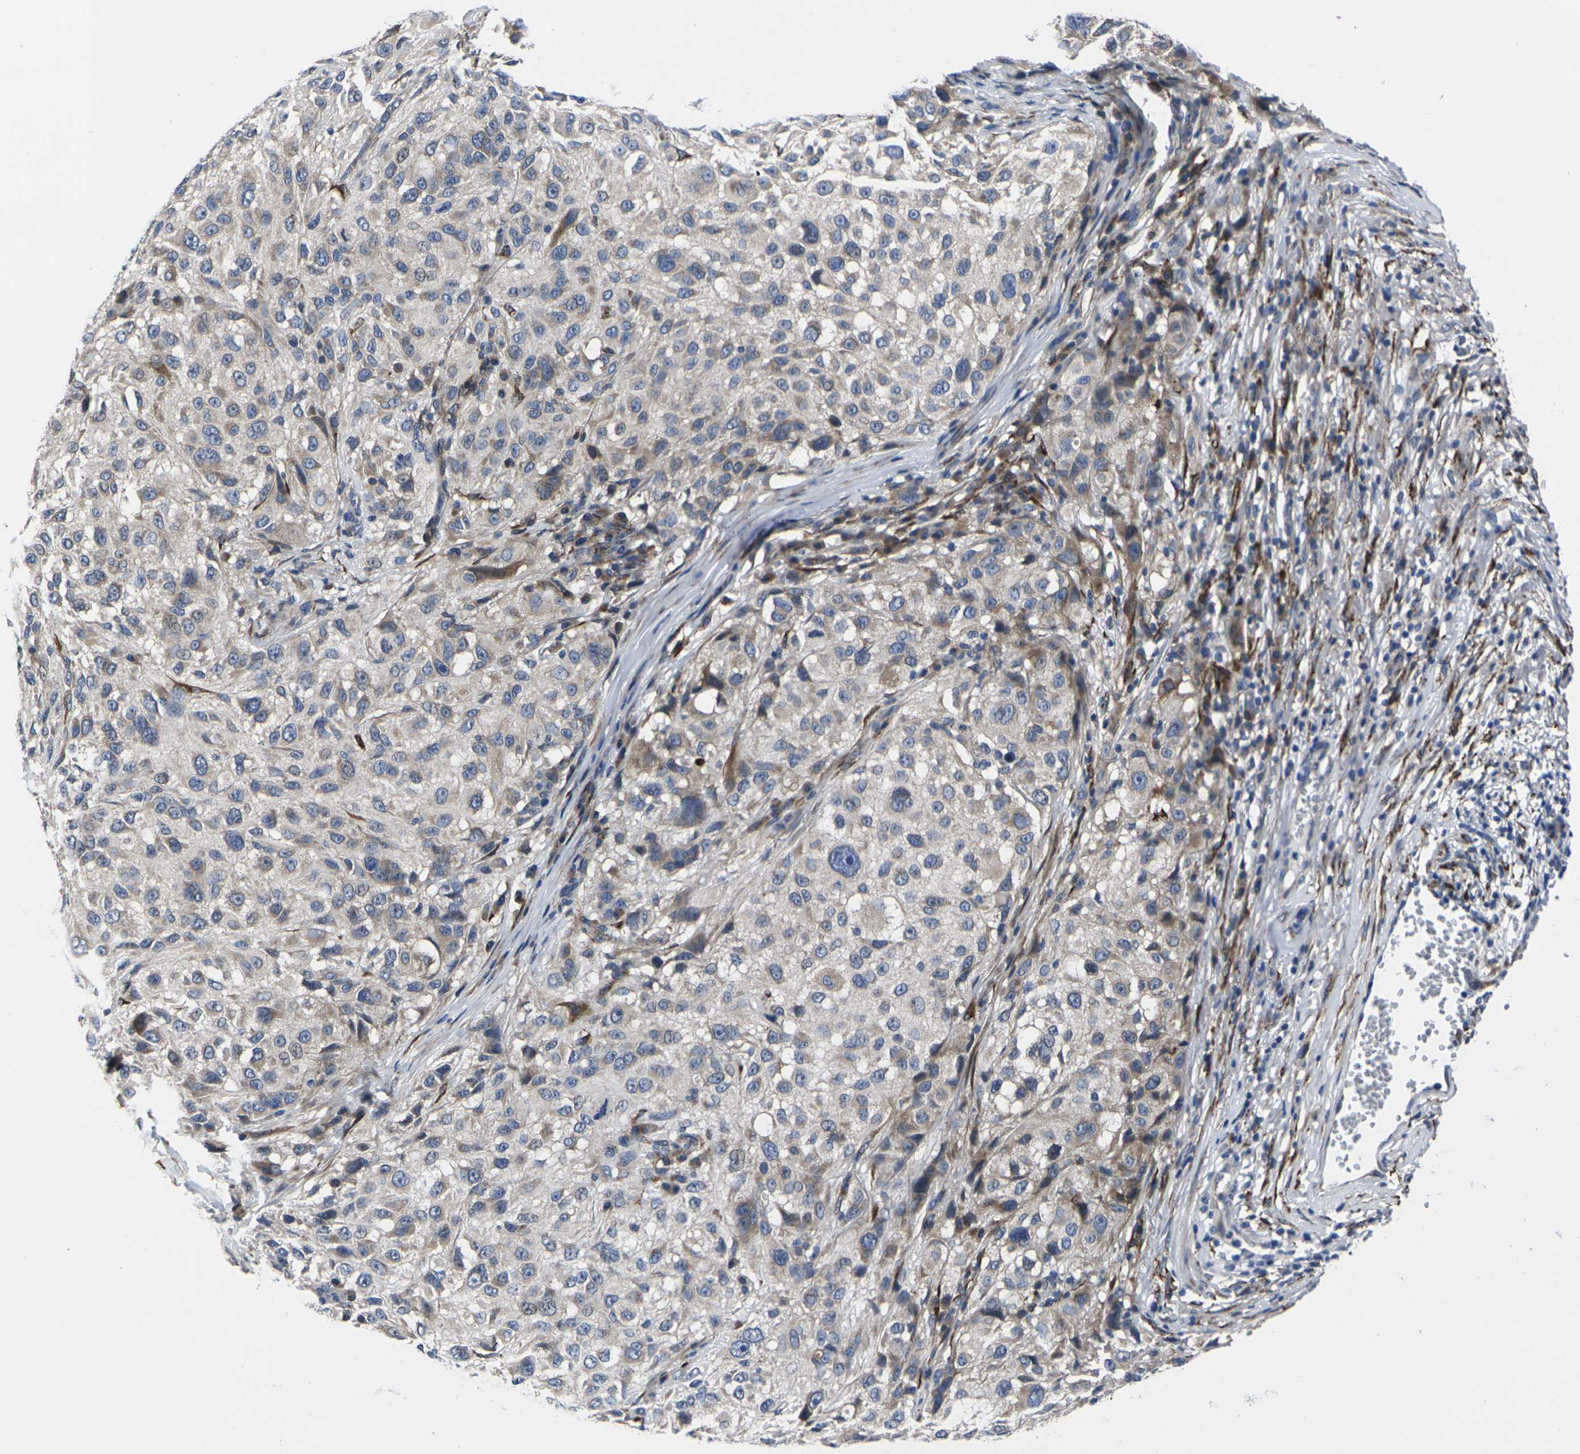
{"staining": {"intensity": "weak", "quantity": "<25%", "location": "cytoplasmic/membranous"}, "tissue": "melanoma", "cell_type": "Tumor cells", "image_type": "cancer", "snomed": [{"axis": "morphology", "description": "Necrosis, NOS"}, {"axis": "morphology", "description": "Malignant melanoma, NOS"}, {"axis": "topography", "description": "Skin"}], "caption": "Protein analysis of malignant melanoma demonstrates no significant positivity in tumor cells.", "gene": "CYP2C8", "patient": {"sex": "female", "age": 87}}